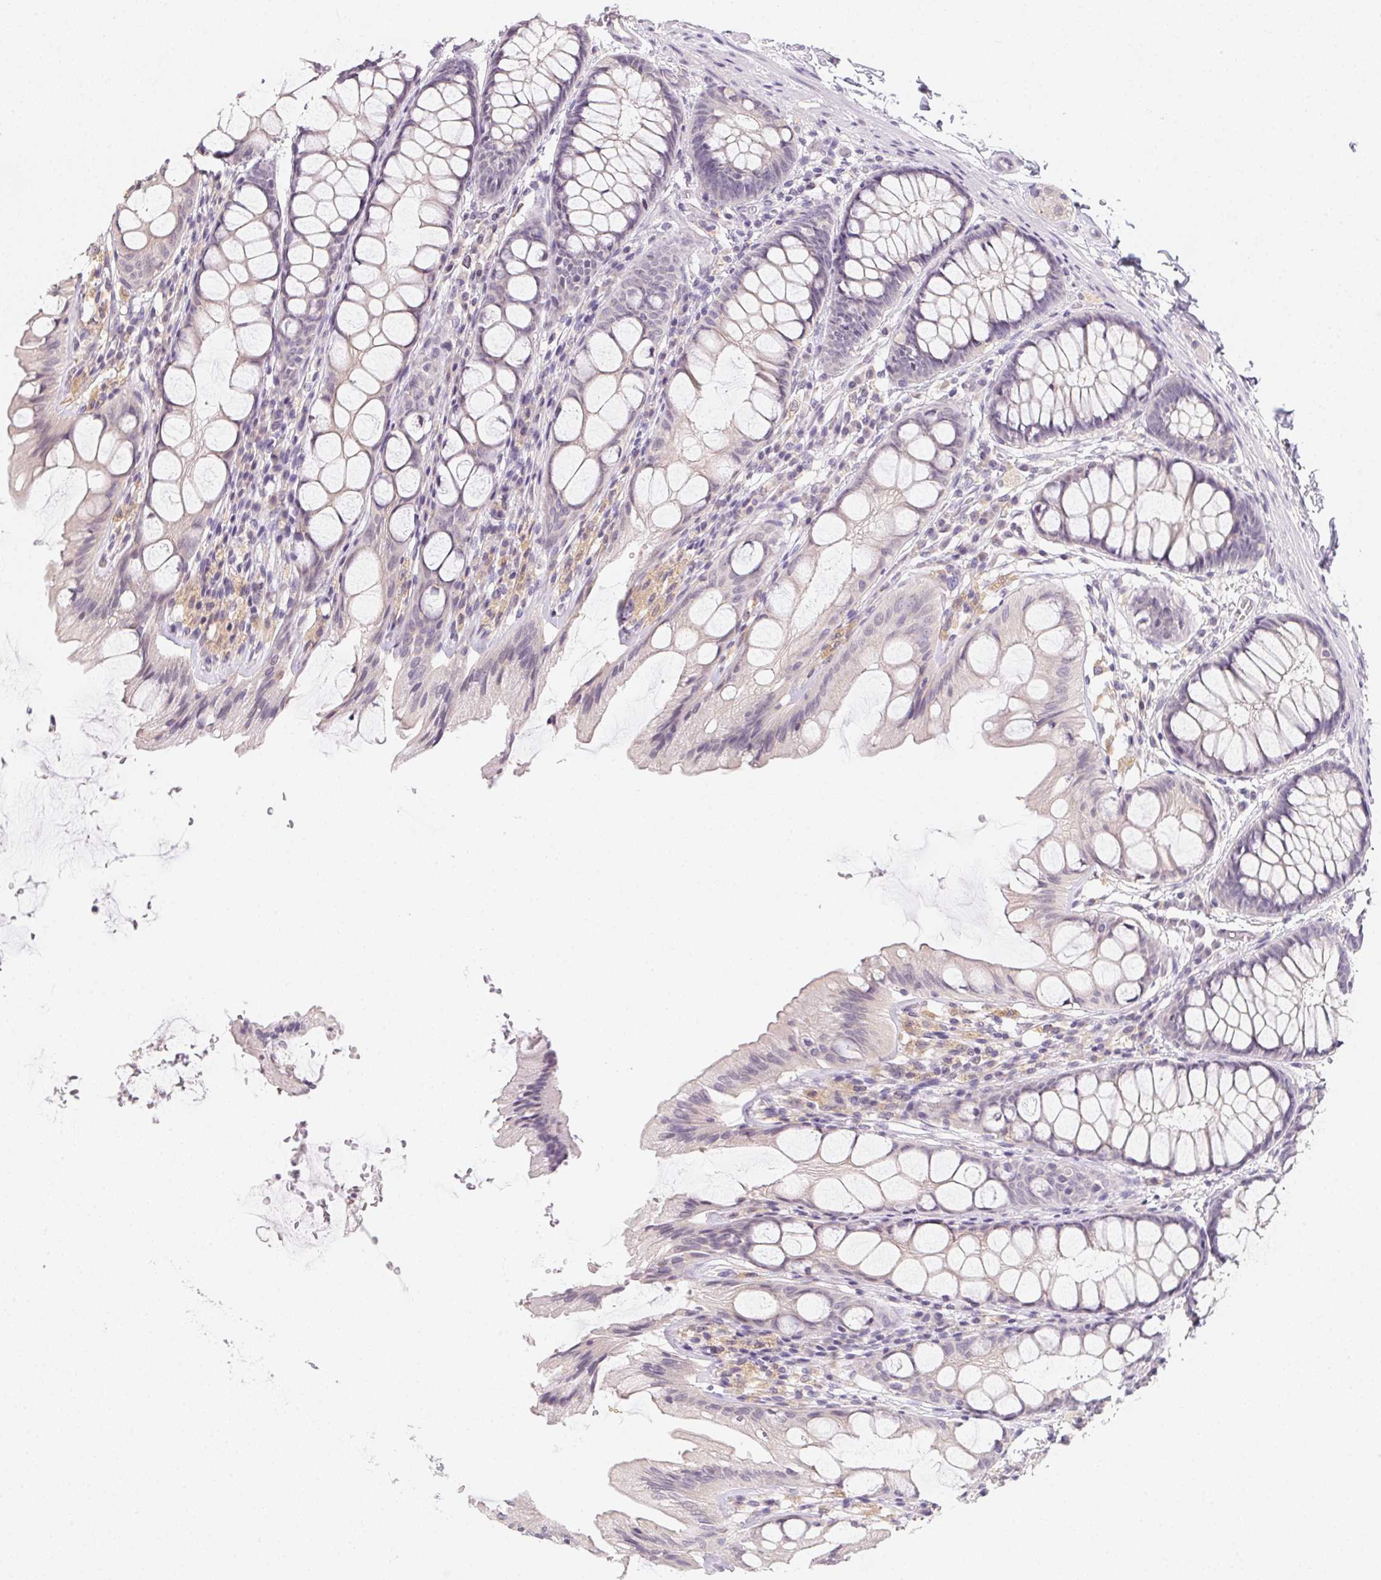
{"staining": {"intensity": "negative", "quantity": "none", "location": "none"}, "tissue": "colon", "cell_type": "Endothelial cells", "image_type": "normal", "snomed": [{"axis": "morphology", "description": "Normal tissue, NOS"}, {"axis": "topography", "description": "Colon"}], "caption": "Human colon stained for a protein using immunohistochemistry (IHC) exhibits no expression in endothelial cells.", "gene": "SLC6A18", "patient": {"sex": "male", "age": 47}}